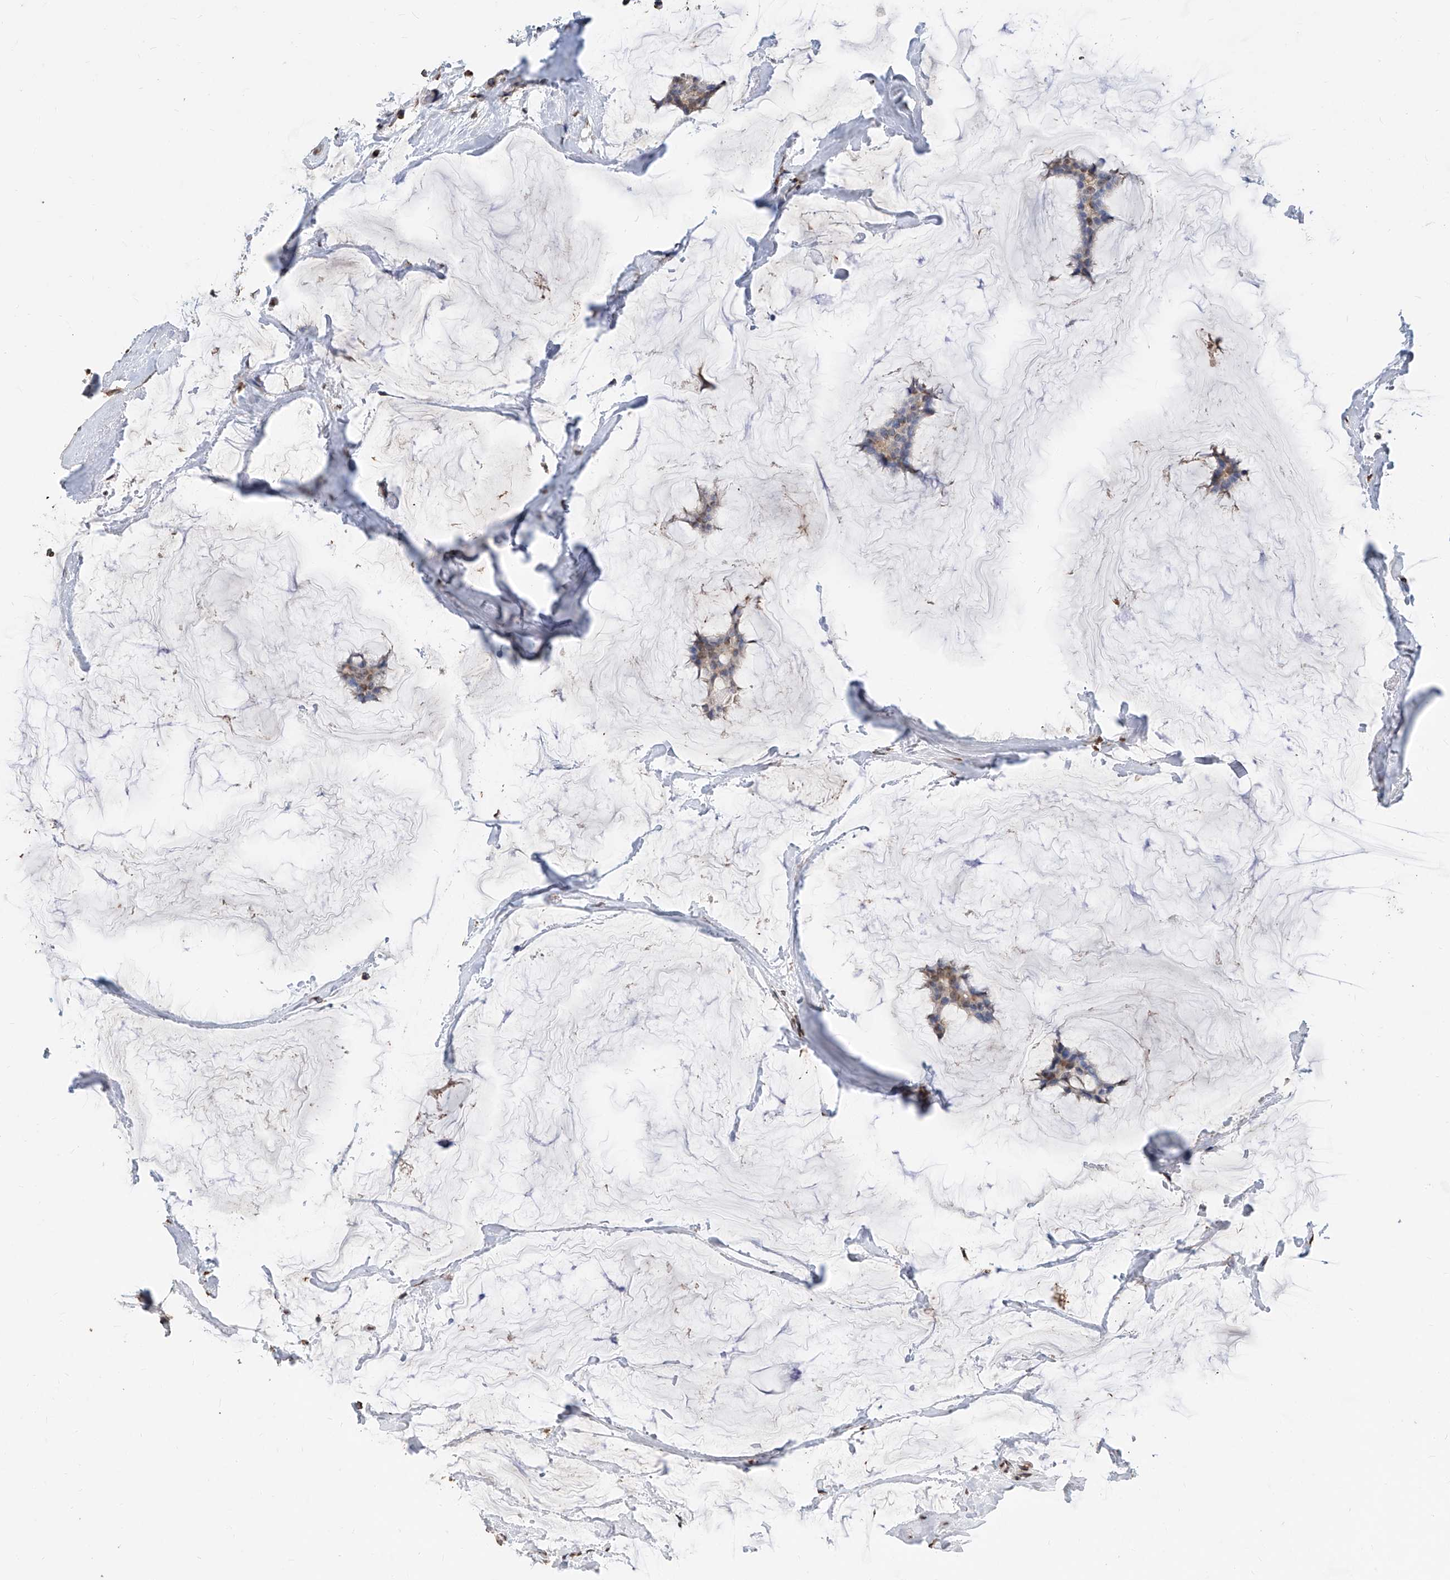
{"staining": {"intensity": "moderate", "quantity": "<25%", "location": "nuclear"}, "tissue": "breast cancer", "cell_type": "Tumor cells", "image_type": "cancer", "snomed": [{"axis": "morphology", "description": "Duct carcinoma"}, {"axis": "topography", "description": "Breast"}], "caption": "Immunohistochemical staining of breast infiltrating ductal carcinoma exhibits low levels of moderate nuclear protein expression in approximately <25% of tumor cells.", "gene": "RP9", "patient": {"sex": "female", "age": 93}}